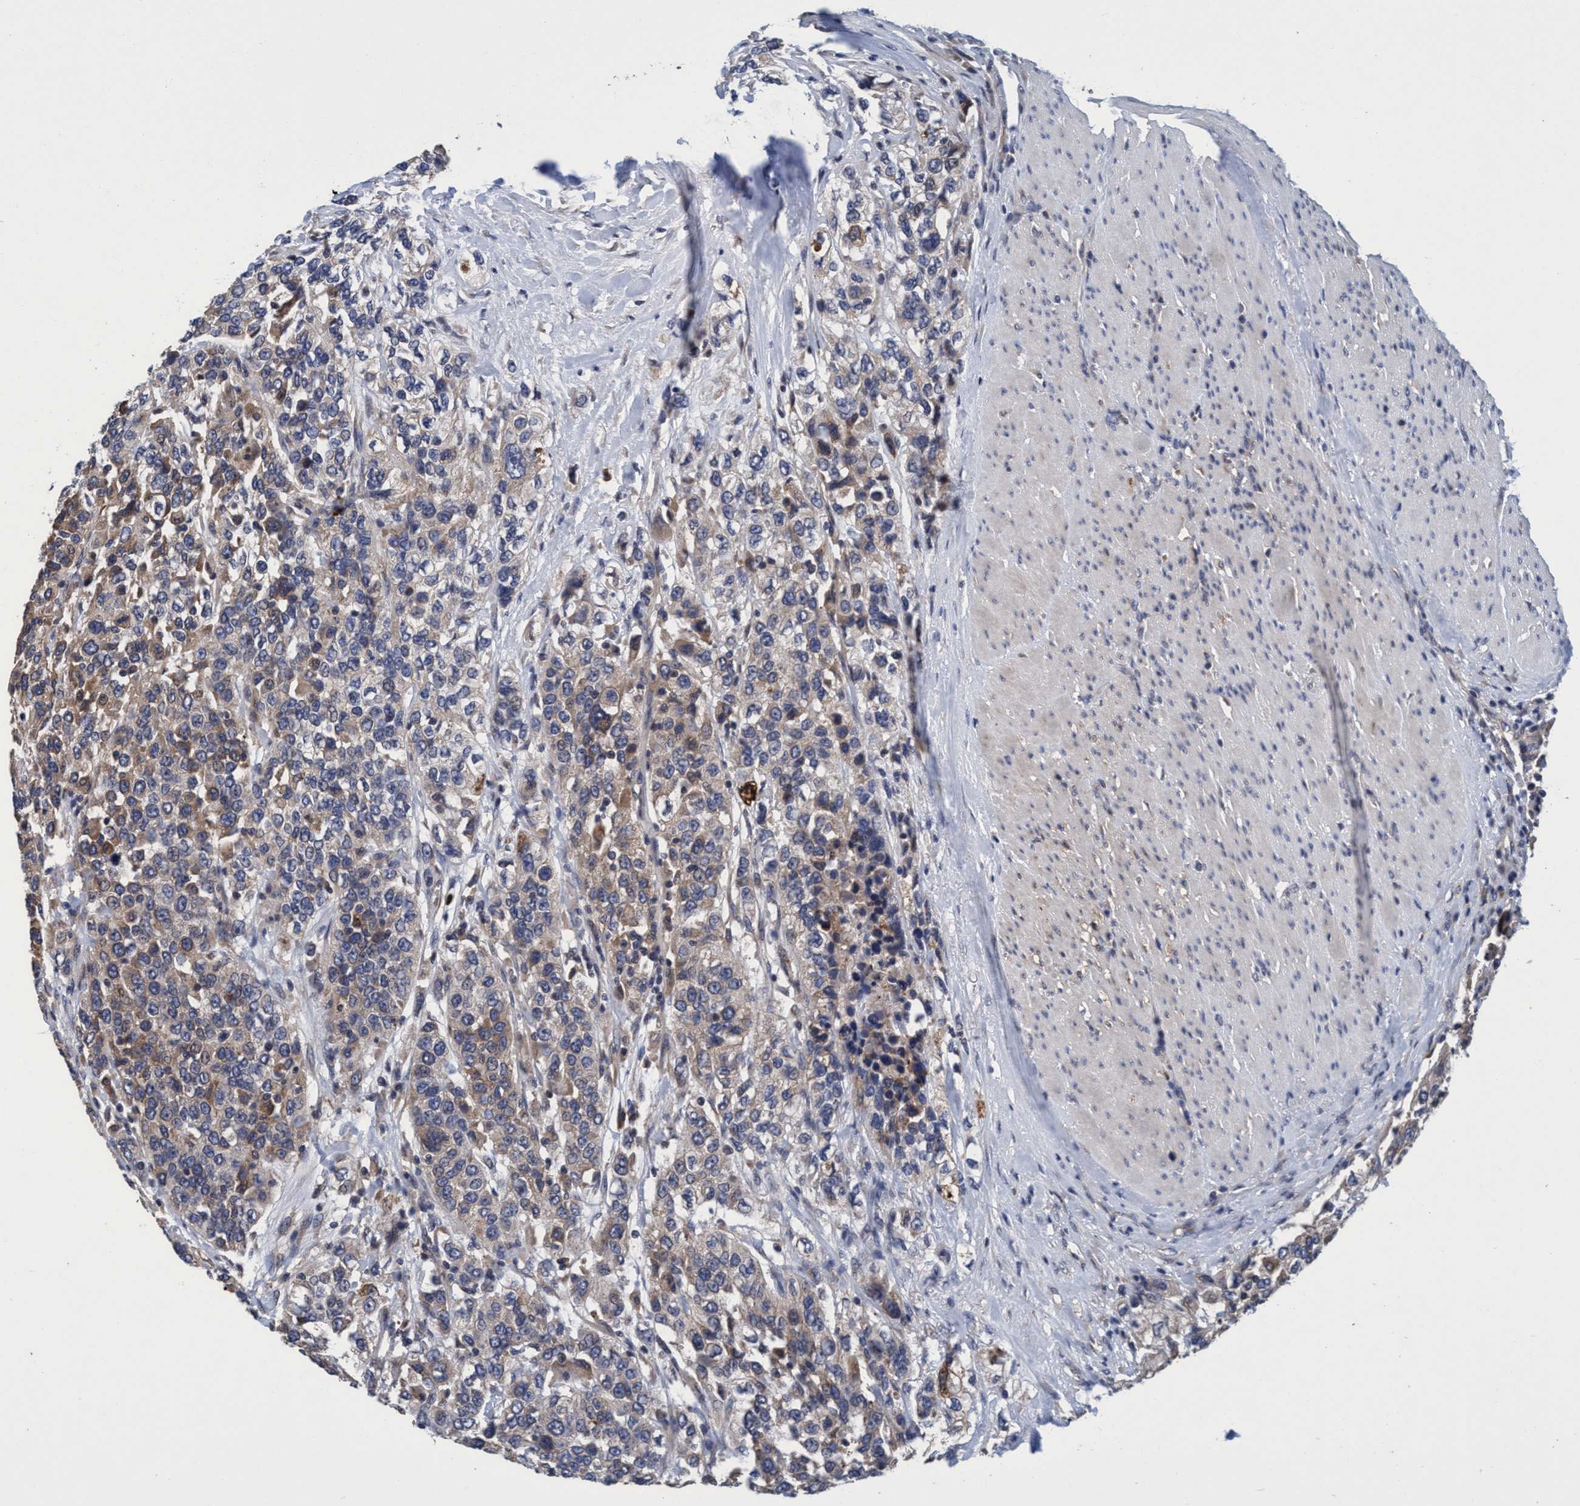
{"staining": {"intensity": "weak", "quantity": "<25%", "location": "cytoplasmic/membranous"}, "tissue": "urothelial cancer", "cell_type": "Tumor cells", "image_type": "cancer", "snomed": [{"axis": "morphology", "description": "Urothelial carcinoma, High grade"}, {"axis": "topography", "description": "Urinary bladder"}], "caption": "Urothelial cancer stained for a protein using immunohistochemistry shows no staining tumor cells.", "gene": "CALCOCO2", "patient": {"sex": "female", "age": 80}}